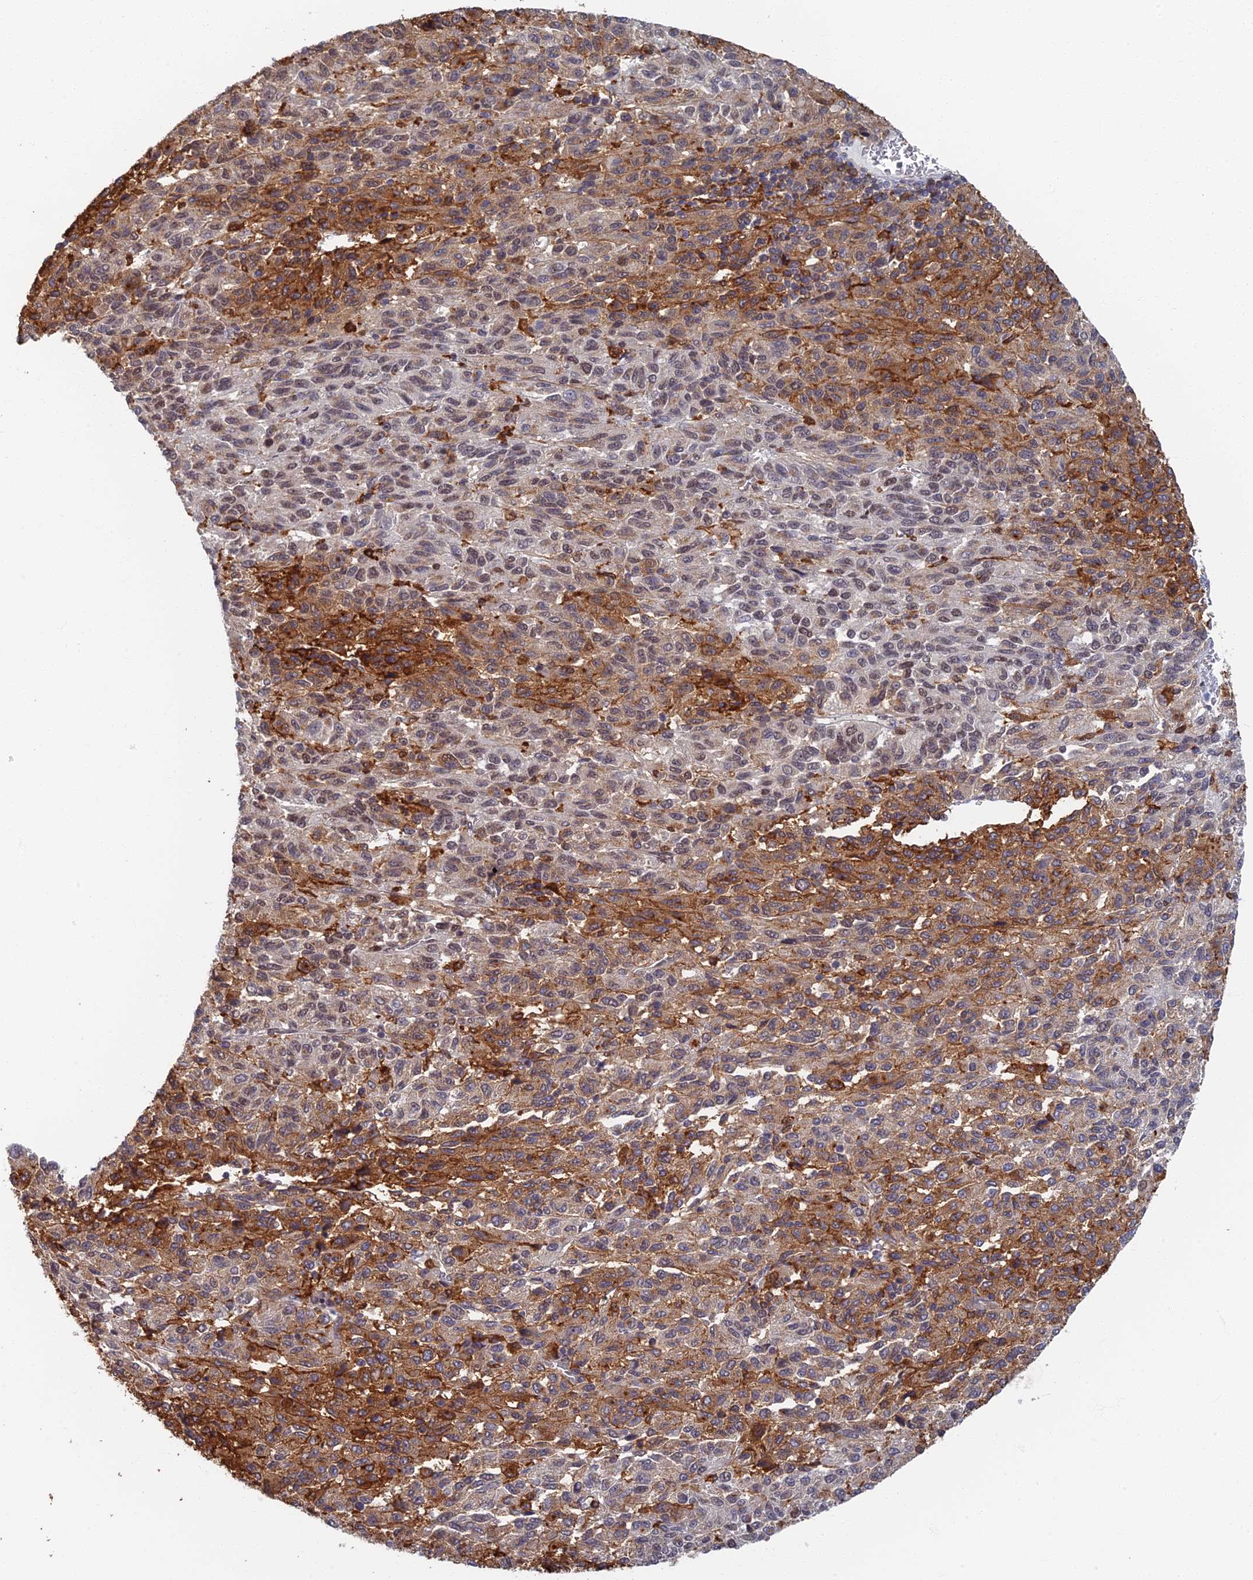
{"staining": {"intensity": "moderate", "quantity": "25%-75%", "location": "cytoplasmic/membranous,nuclear"}, "tissue": "melanoma", "cell_type": "Tumor cells", "image_type": "cancer", "snomed": [{"axis": "morphology", "description": "Malignant melanoma, Metastatic site"}, {"axis": "topography", "description": "Lung"}], "caption": "Protein staining displays moderate cytoplasmic/membranous and nuclear positivity in approximately 25%-75% of tumor cells in malignant melanoma (metastatic site).", "gene": "GPATCH1", "patient": {"sex": "male", "age": 64}}